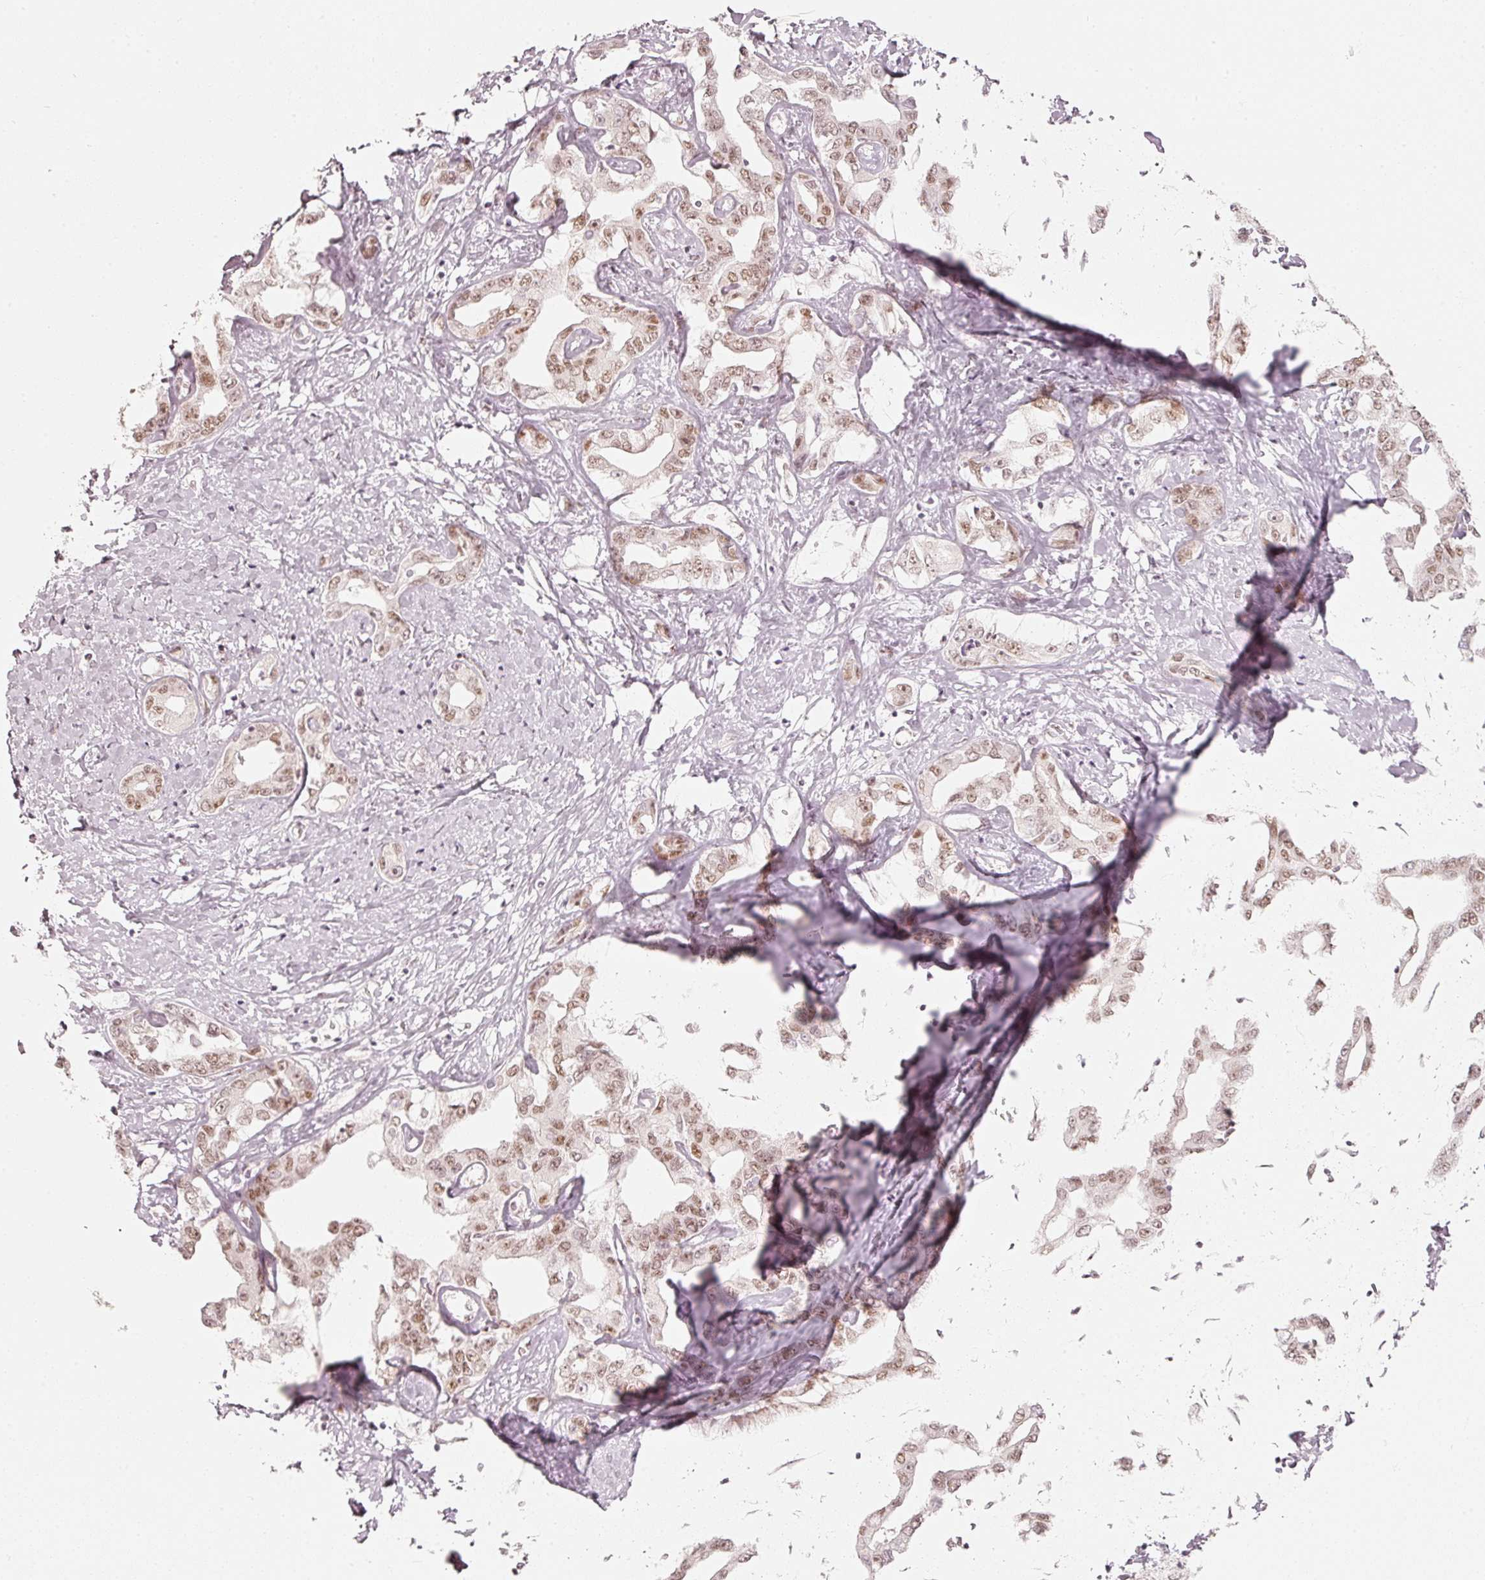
{"staining": {"intensity": "weak", "quantity": ">75%", "location": "nuclear"}, "tissue": "liver cancer", "cell_type": "Tumor cells", "image_type": "cancer", "snomed": [{"axis": "morphology", "description": "Cholangiocarcinoma"}, {"axis": "topography", "description": "Liver"}], "caption": "Cholangiocarcinoma (liver) was stained to show a protein in brown. There is low levels of weak nuclear positivity in approximately >75% of tumor cells.", "gene": "PPP1R10", "patient": {"sex": "male", "age": 59}}